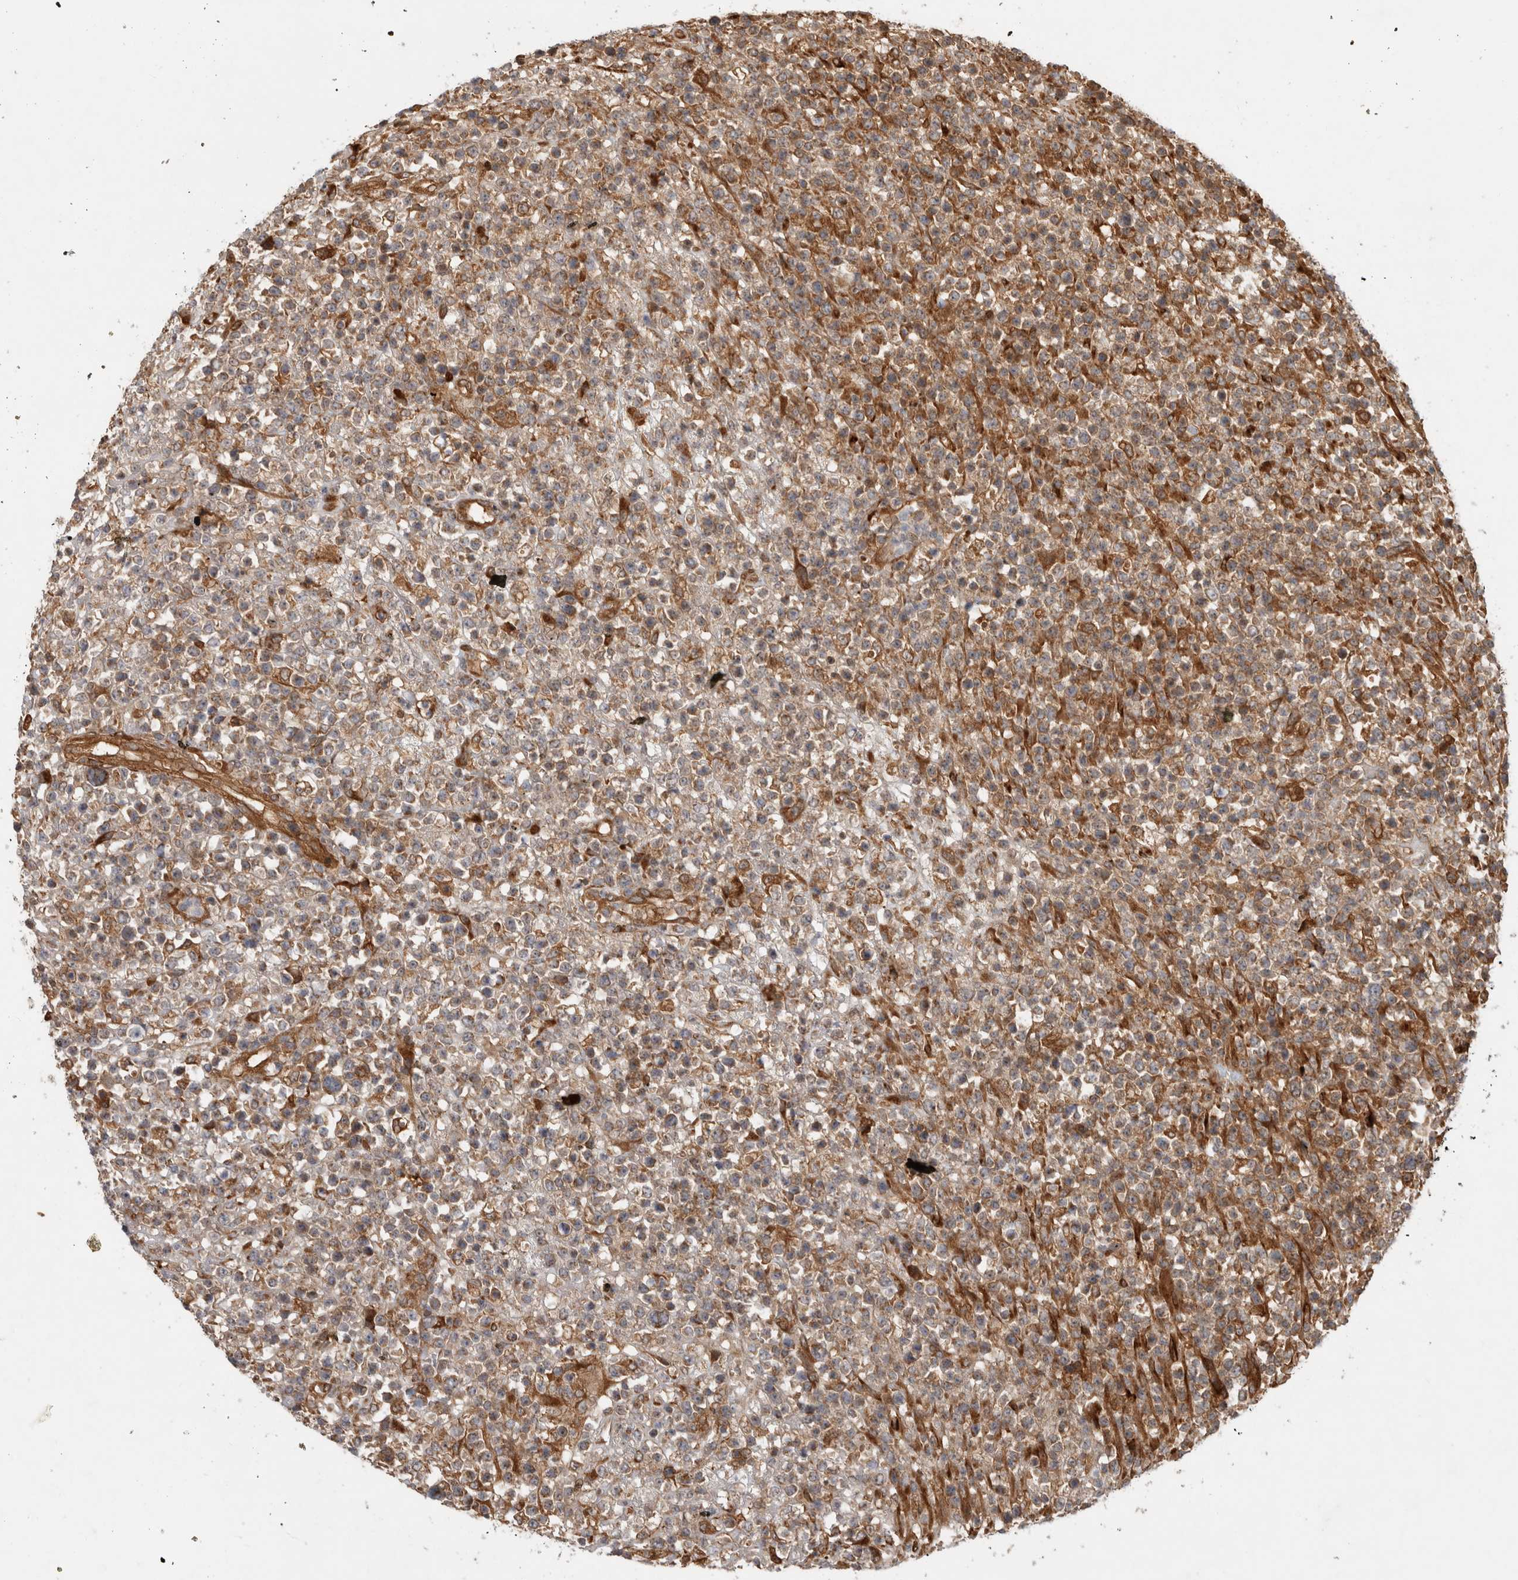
{"staining": {"intensity": "moderate", "quantity": "25%-75%", "location": "cytoplasmic/membranous"}, "tissue": "lymphoma", "cell_type": "Tumor cells", "image_type": "cancer", "snomed": [{"axis": "morphology", "description": "Malignant lymphoma, non-Hodgkin's type, High grade"}, {"axis": "topography", "description": "Colon"}], "caption": "Immunohistochemical staining of lymphoma exhibits moderate cytoplasmic/membranous protein staining in about 25%-75% of tumor cells. Immunohistochemistry (ihc) stains the protein of interest in brown and the nuclei are stained blue.", "gene": "TUBD1", "patient": {"sex": "female", "age": 53}}